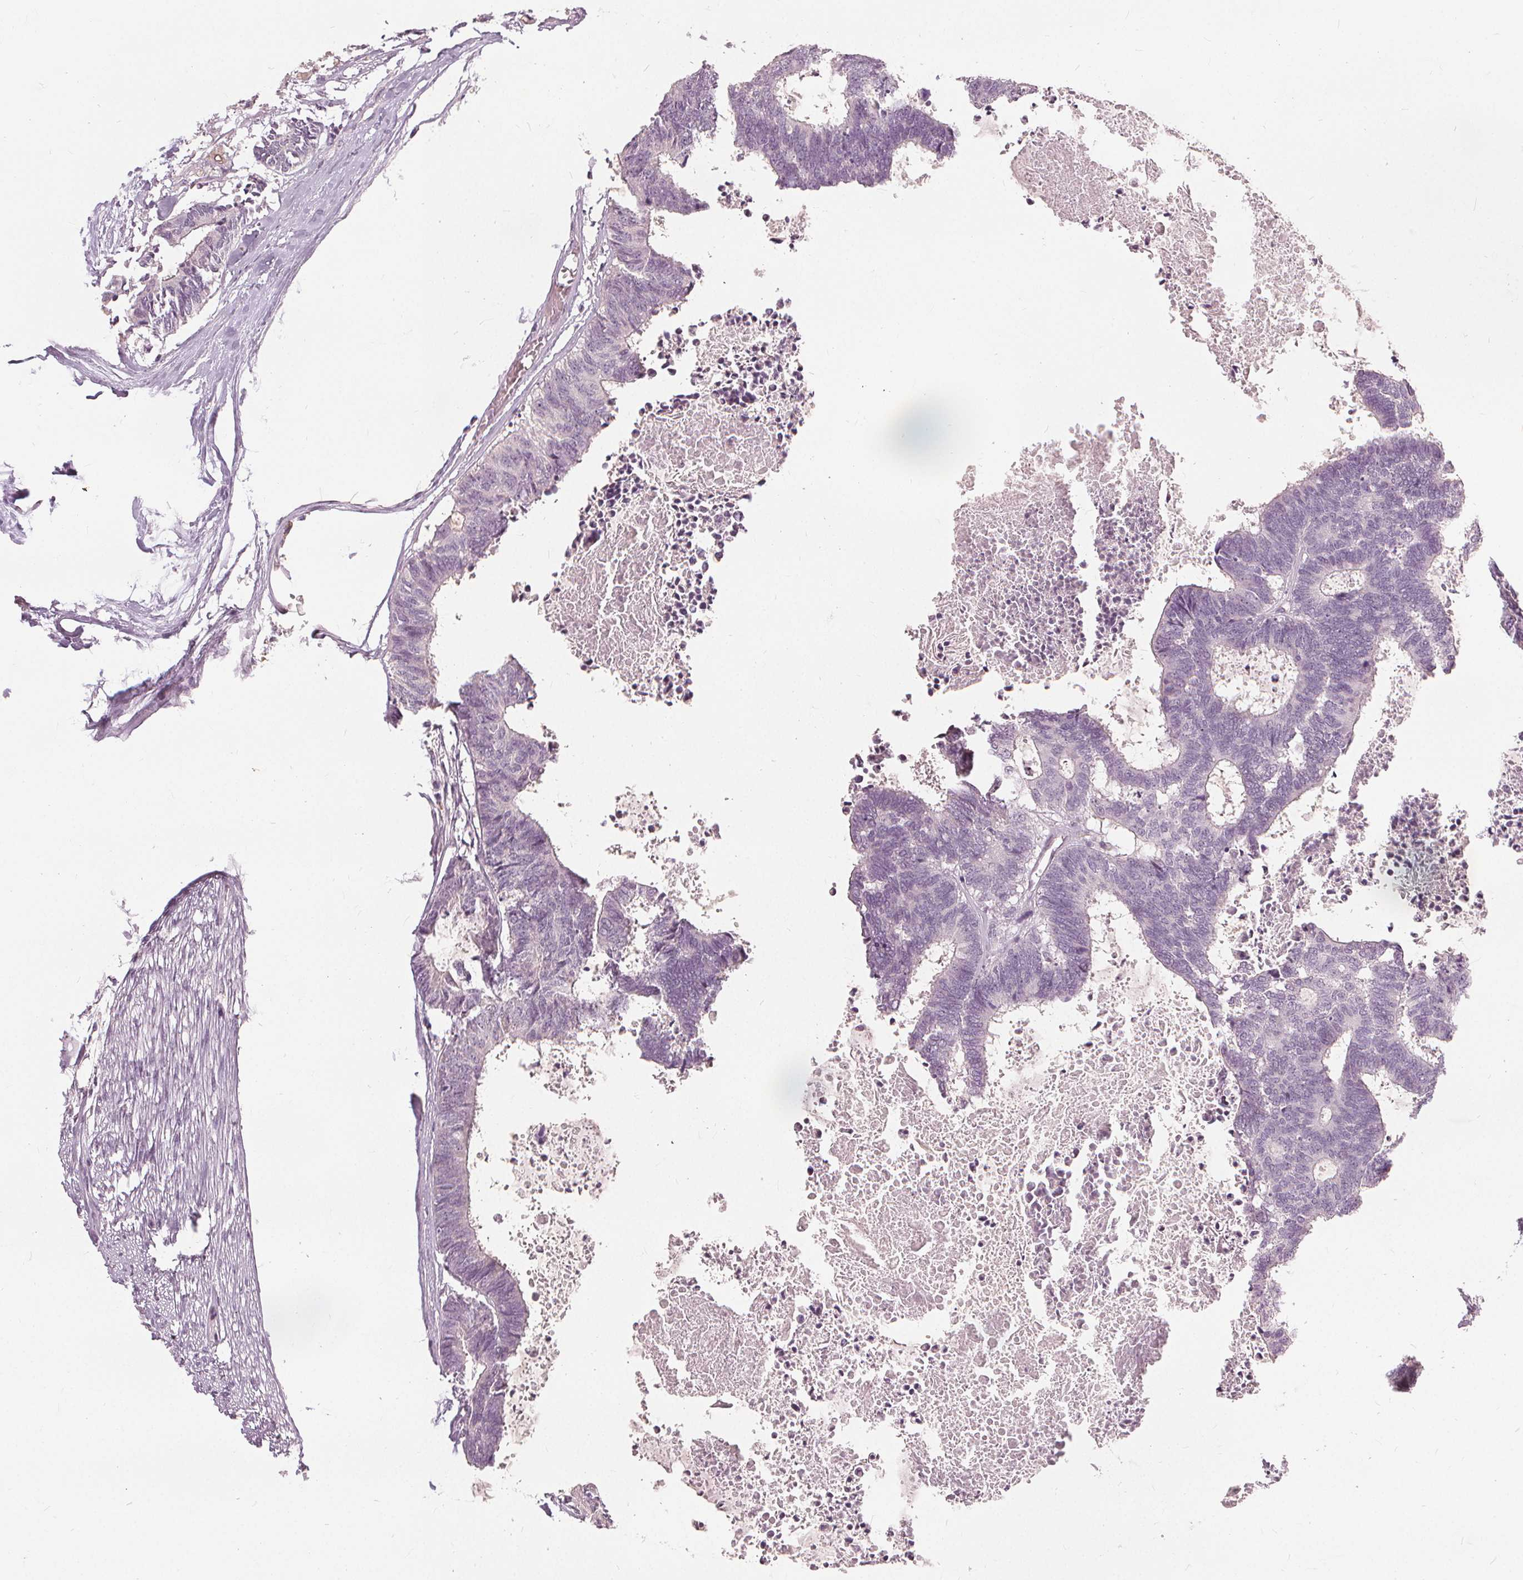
{"staining": {"intensity": "negative", "quantity": "none", "location": "none"}, "tissue": "colorectal cancer", "cell_type": "Tumor cells", "image_type": "cancer", "snomed": [{"axis": "morphology", "description": "Adenocarcinoma, NOS"}, {"axis": "topography", "description": "Colon"}, {"axis": "topography", "description": "Rectum"}], "caption": "Protein analysis of colorectal cancer shows no significant staining in tumor cells.", "gene": "SFTPD", "patient": {"sex": "male", "age": 57}}